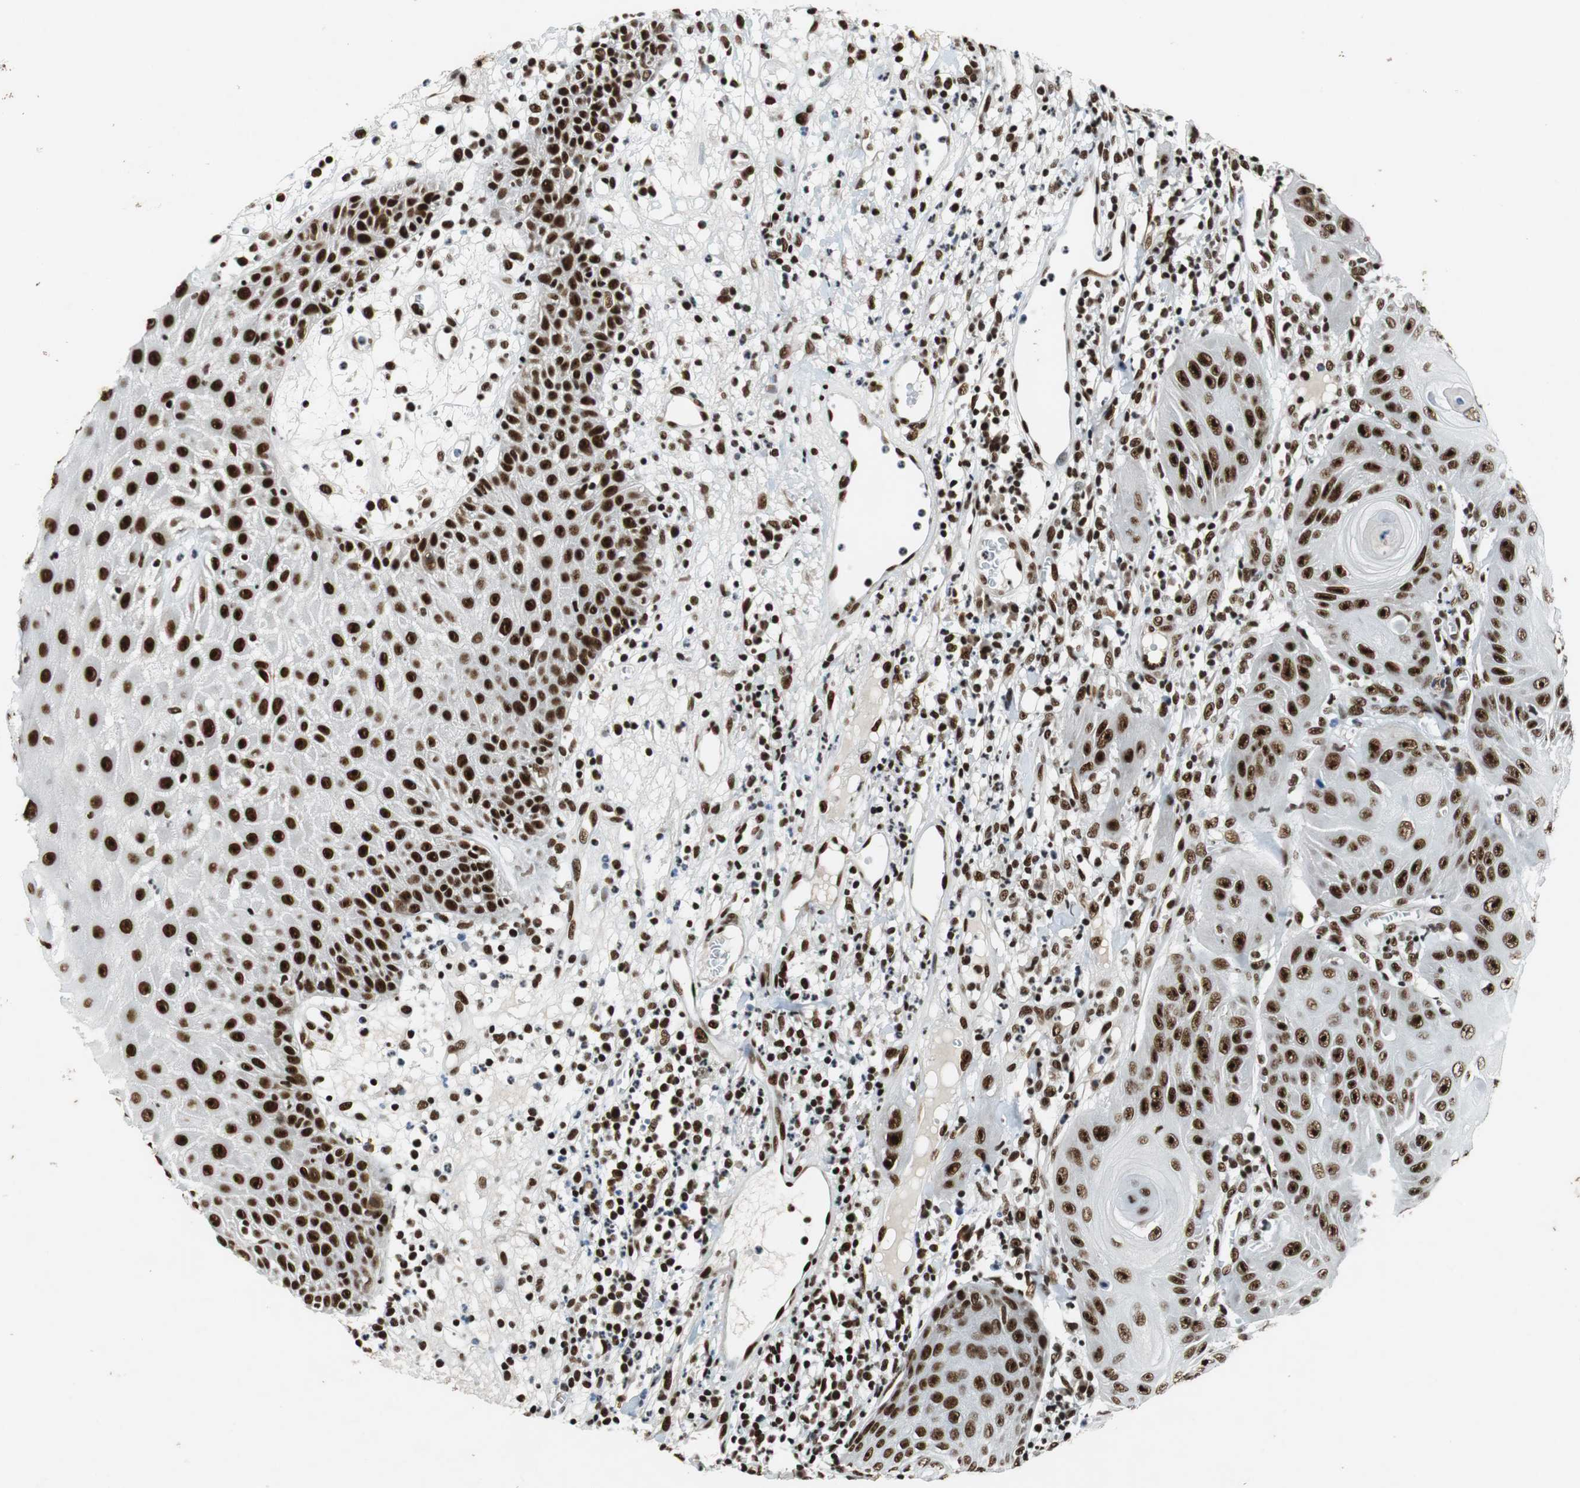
{"staining": {"intensity": "strong", "quantity": ">75%", "location": "nuclear"}, "tissue": "skin cancer", "cell_type": "Tumor cells", "image_type": "cancer", "snomed": [{"axis": "morphology", "description": "Squamous cell carcinoma, NOS"}, {"axis": "topography", "description": "Skin"}], "caption": "Protein staining demonstrates strong nuclear expression in approximately >75% of tumor cells in squamous cell carcinoma (skin). (DAB (3,3'-diaminobenzidine) IHC, brown staining for protein, blue staining for nuclei).", "gene": "PRKDC", "patient": {"sex": "female", "age": 78}}